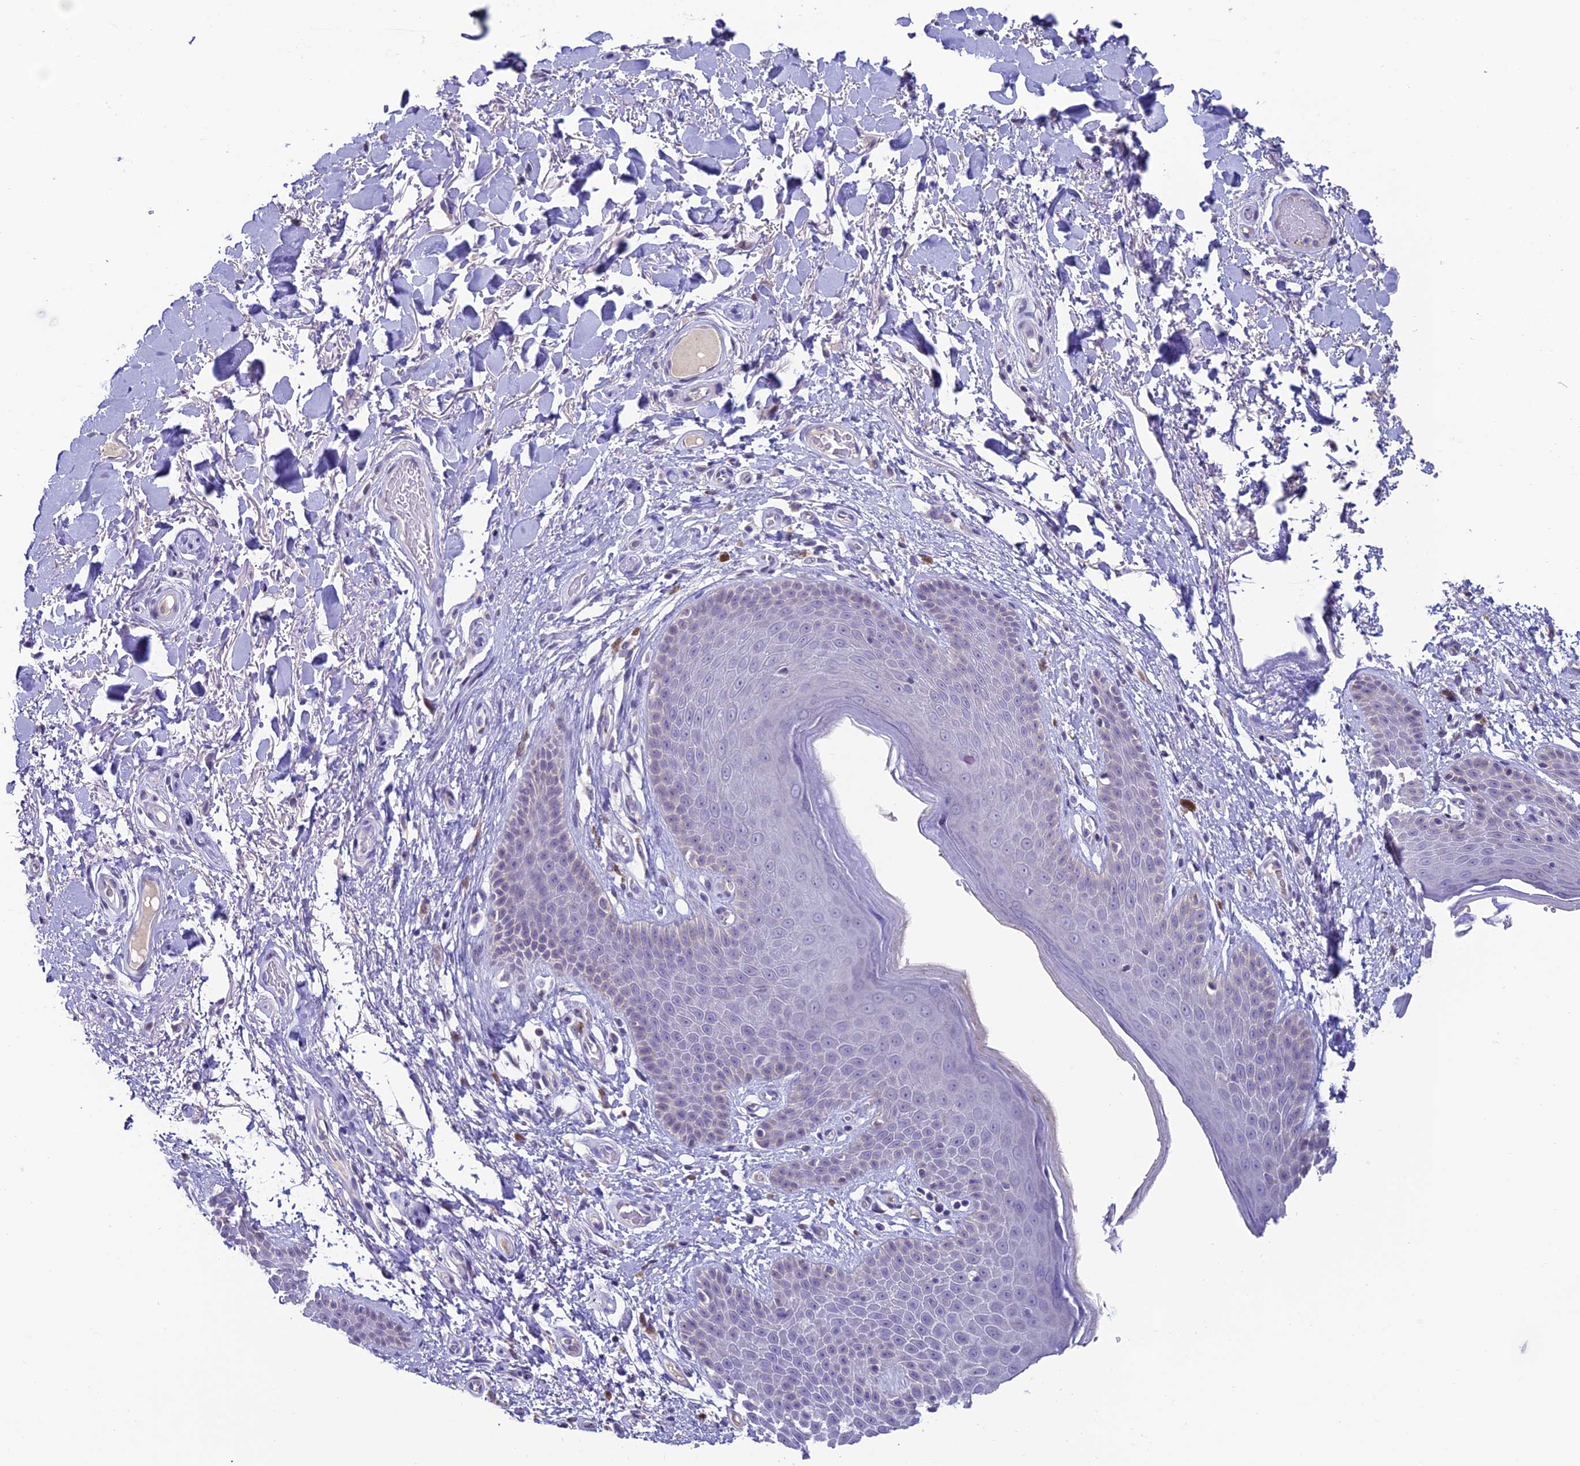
{"staining": {"intensity": "negative", "quantity": "none", "location": "none"}, "tissue": "skin", "cell_type": "Epidermal cells", "image_type": "normal", "snomed": [{"axis": "morphology", "description": "Normal tissue, NOS"}, {"axis": "topography", "description": "Anal"}], "caption": "High power microscopy histopathology image of an immunohistochemistry image of normal skin, revealing no significant staining in epidermal cells.", "gene": "SLC10A1", "patient": {"sex": "male", "age": 74}}